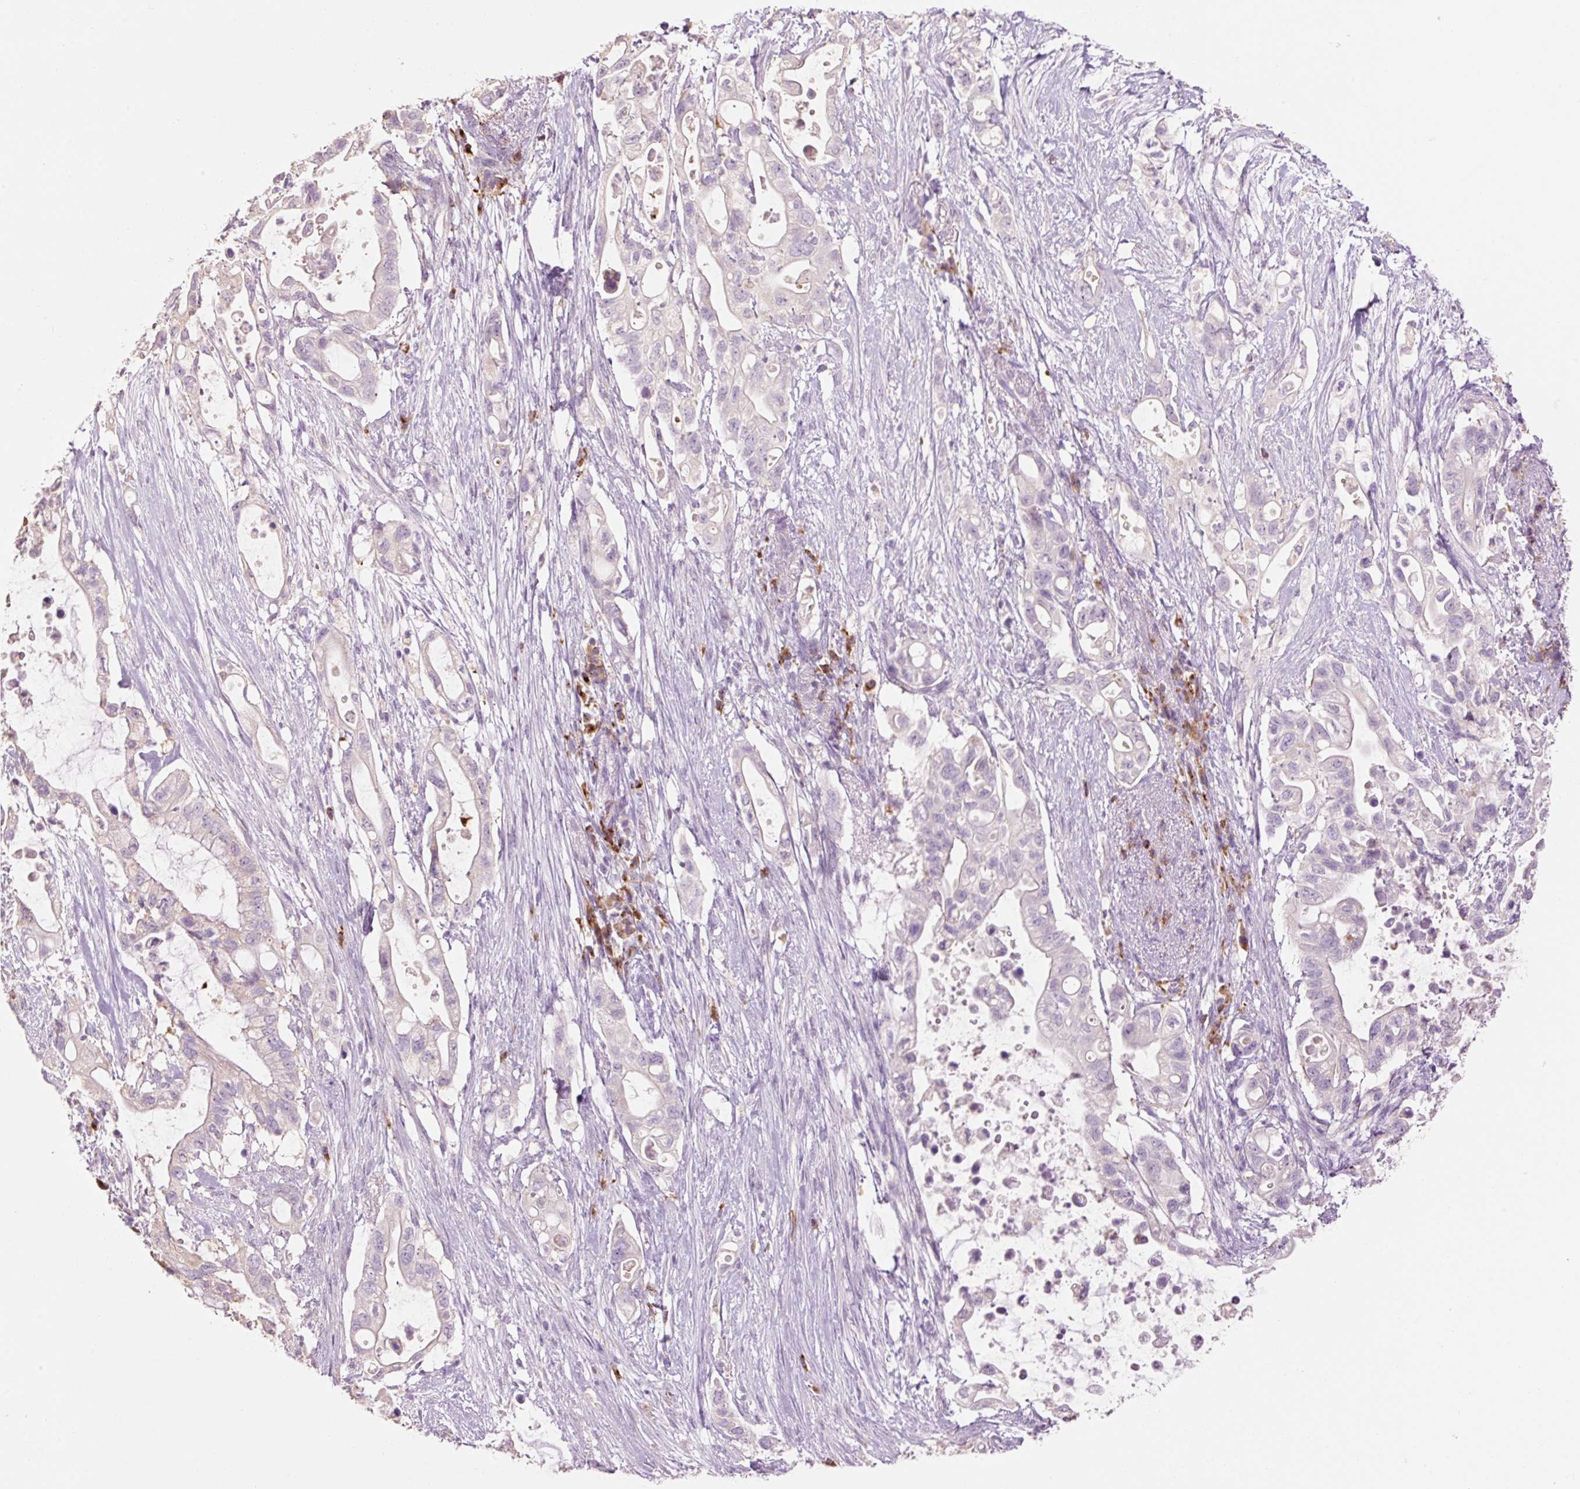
{"staining": {"intensity": "negative", "quantity": "none", "location": "none"}, "tissue": "pancreatic cancer", "cell_type": "Tumor cells", "image_type": "cancer", "snomed": [{"axis": "morphology", "description": "Adenocarcinoma, NOS"}, {"axis": "topography", "description": "Pancreas"}], "caption": "Pancreatic adenocarcinoma was stained to show a protein in brown. There is no significant expression in tumor cells.", "gene": "HAX1", "patient": {"sex": "female", "age": 72}}